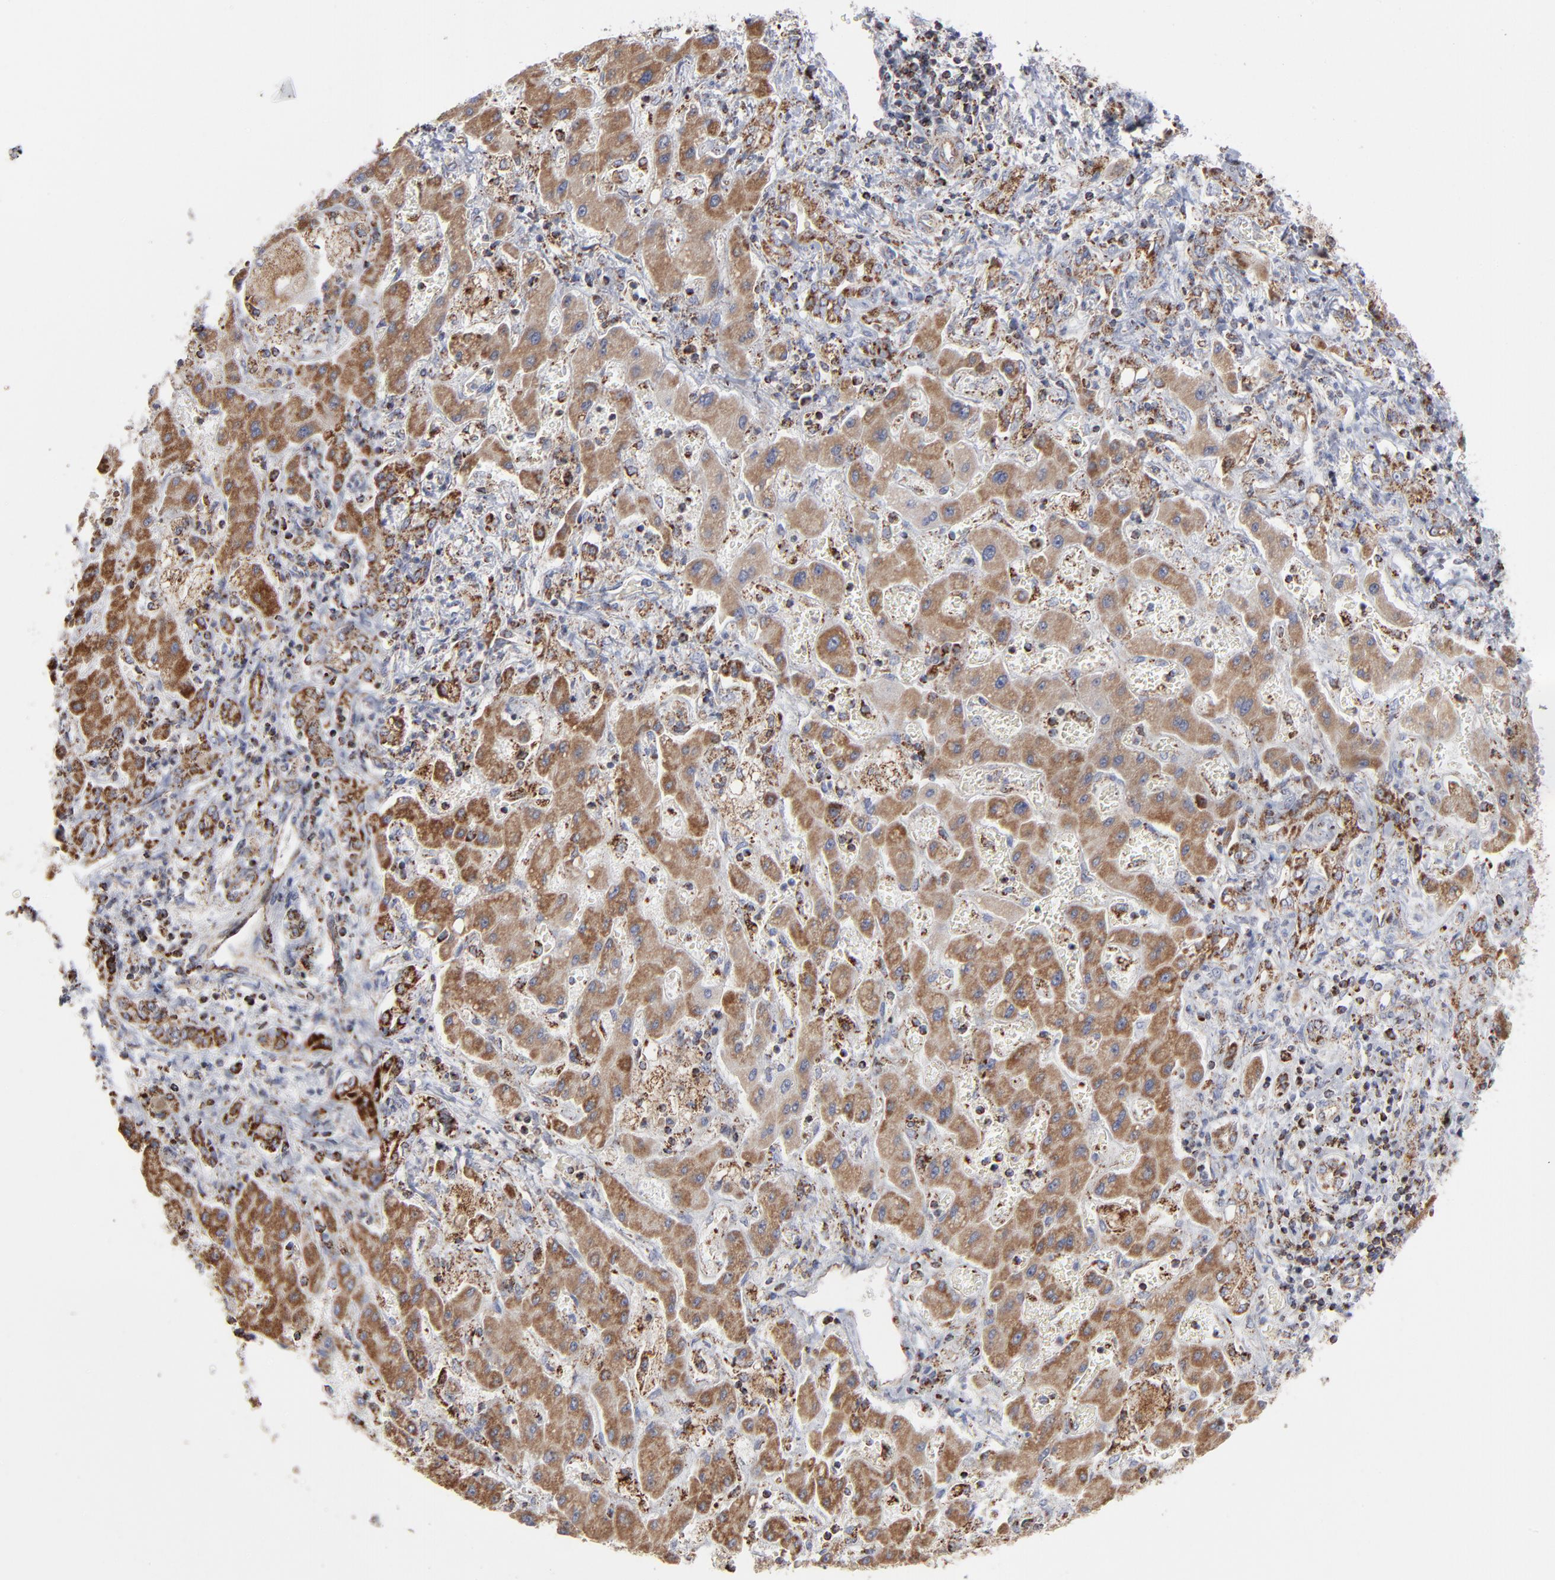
{"staining": {"intensity": "strong", "quantity": ">75%", "location": "cytoplasmic/membranous"}, "tissue": "liver cancer", "cell_type": "Tumor cells", "image_type": "cancer", "snomed": [{"axis": "morphology", "description": "Cholangiocarcinoma"}, {"axis": "topography", "description": "Liver"}], "caption": "A micrograph of human liver cancer (cholangiocarcinoma) stained for a protein shows strong cytoplasmic/membranous brown staining in tumor cells. The staining was performed using DAB (3,3'-diaminobenzidine), with brown indicating positive protein expression. Nuclei are stained blue with hematoxylin.", "gene": "ASB3", "patient": {"sex": "male", "age": 50}}